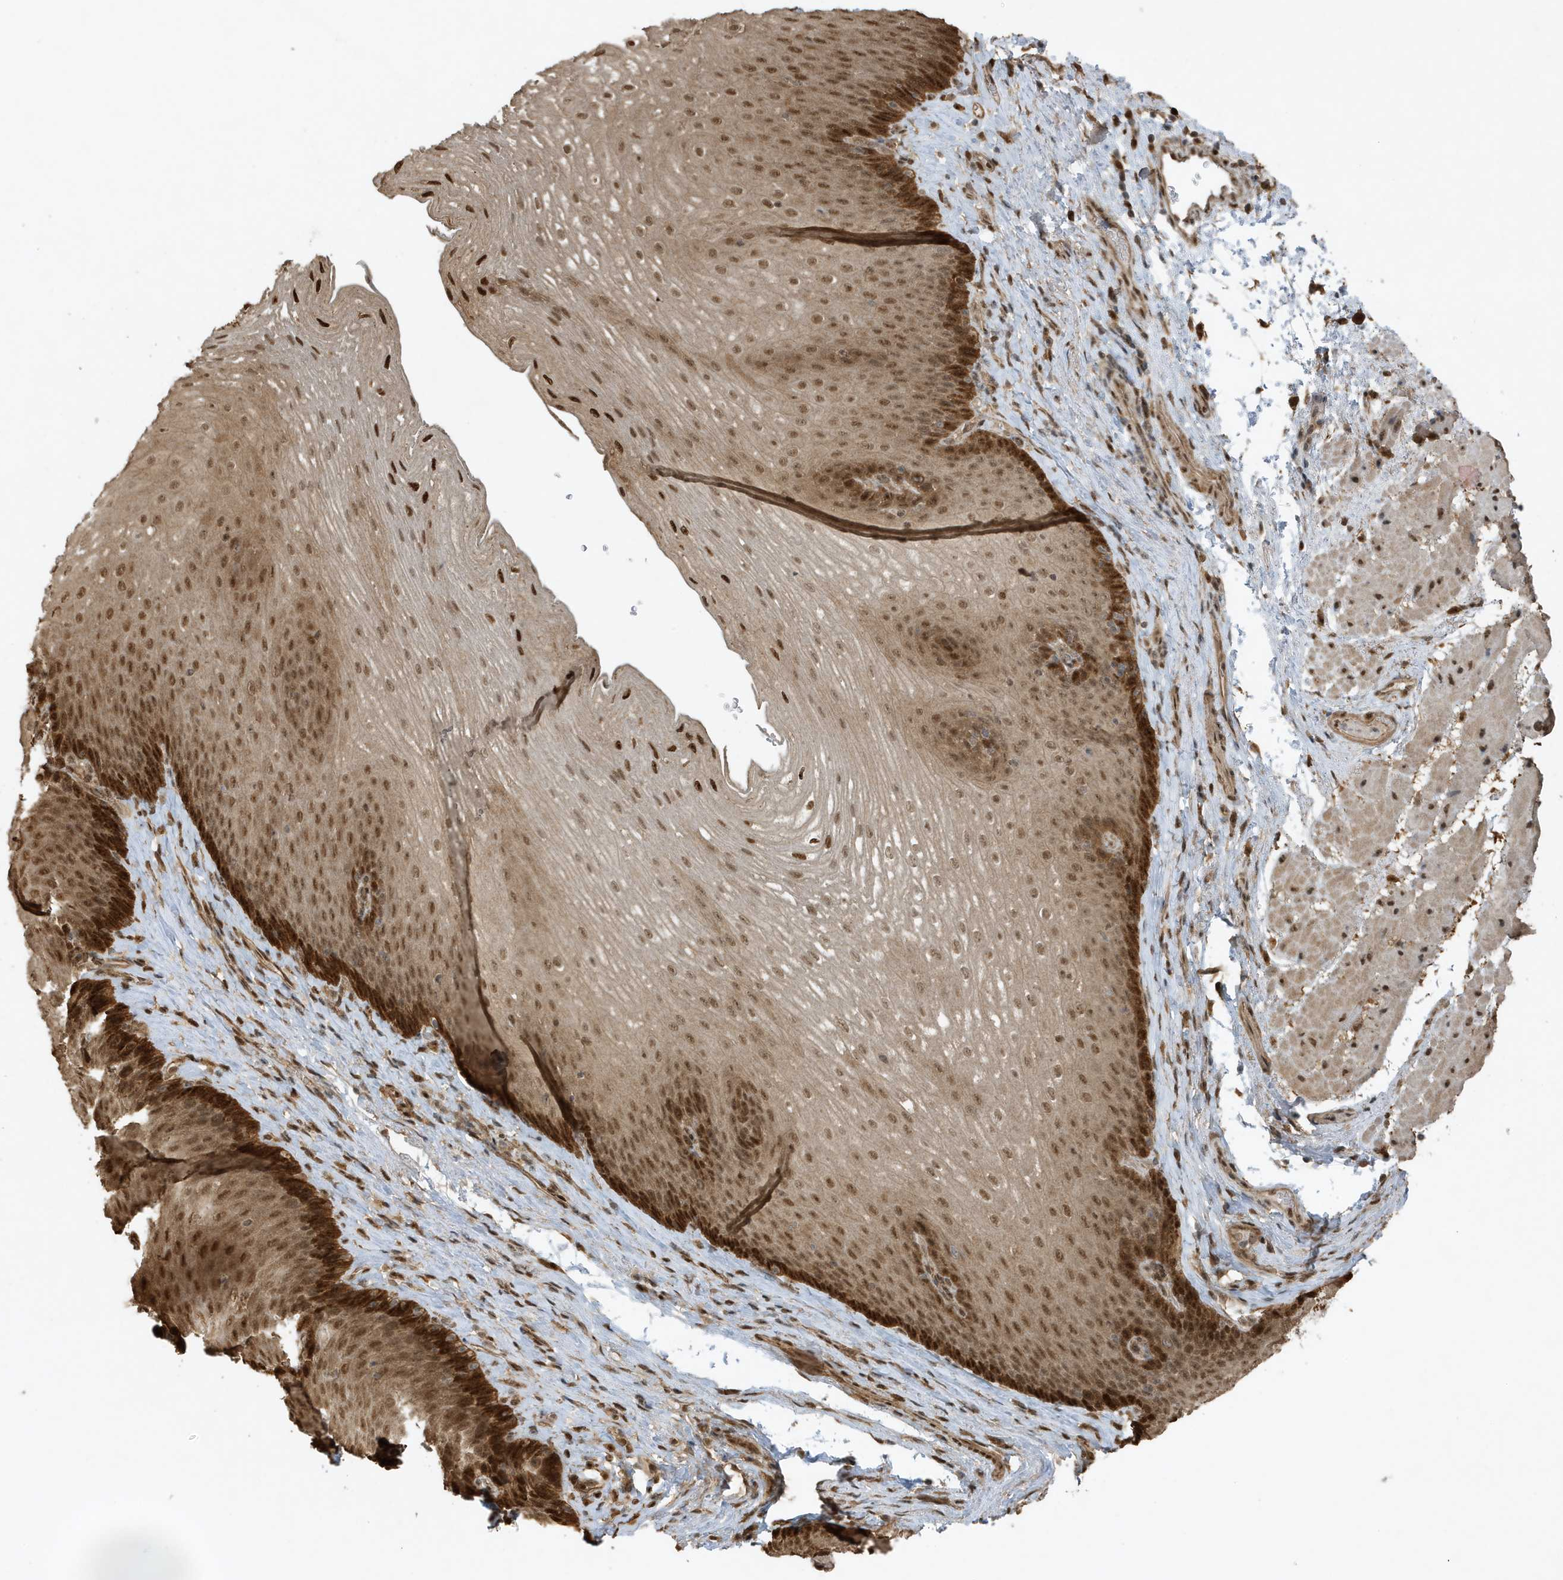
{"staining": {"intensity": "strong", "quantity": ">75%", "location": "cytoplasmic/membranous,nuclear"}, "tissue": "esophagus", "cell_type": "Squamous epithelial cells", "image_type": "normal", "snomed": [{"axis": "morphology", "description": "Normal tissue, NOS"}, {"axis": "topography", "description": "Esophagus"}], "caption": "The image shows a brown stain indicating the presence of a protein in the cytoplasmic/membranous,nuclear of squamous epithelial cells in esophagus.", "gene": "HSPA1A", "patient": {"sex": "female", "age": 66}}